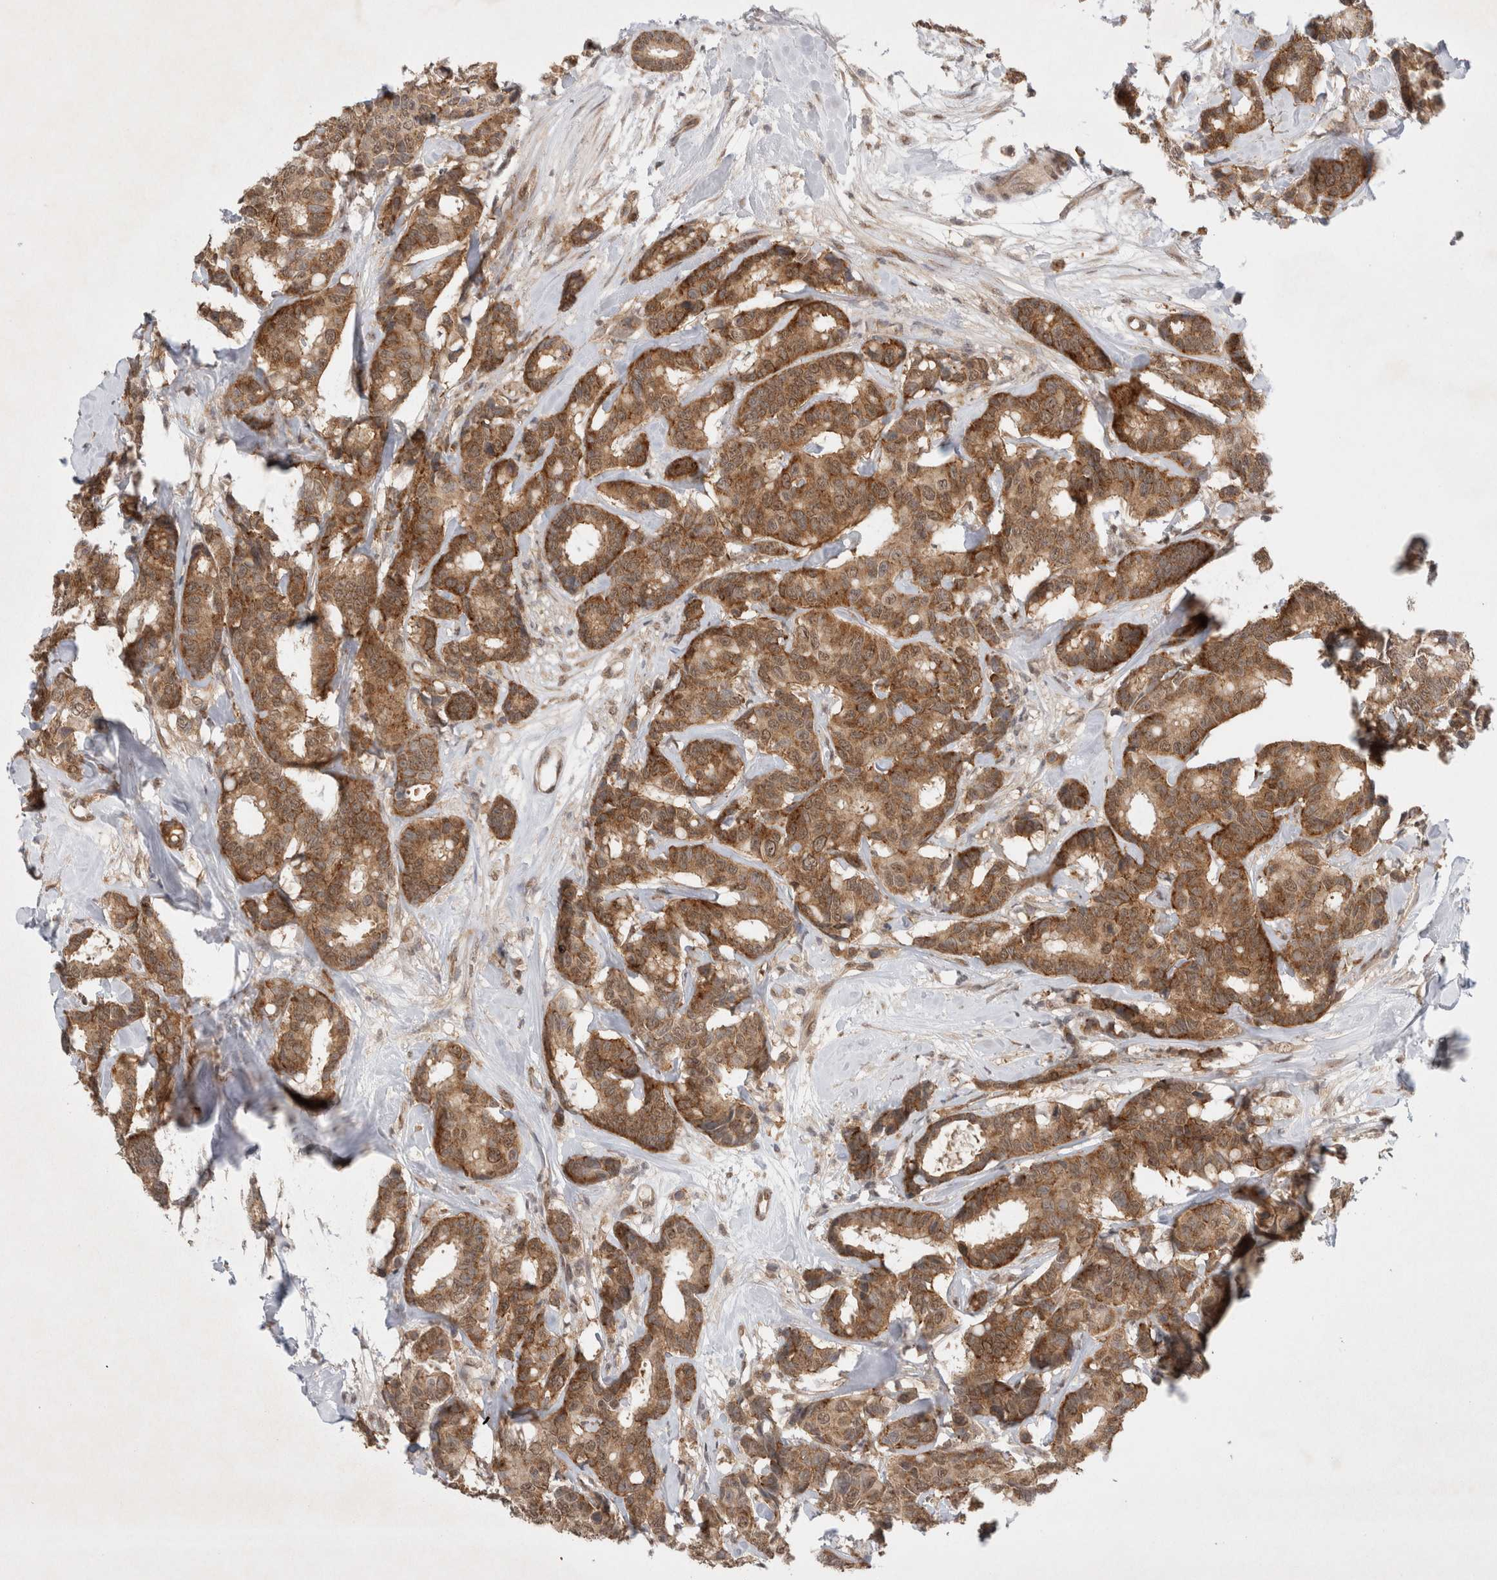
{"staining": {"intensity": "moderate", "quantity": ">75%", "location": "cytoplasmic/membranous"}, "tissue": "breast cancer", "cell_type": "Tumor cells", "image_type": "cancer", "snomed": [{"axis": "morphology", "description": "Duct carcinoma"}, {"axis": "topography", "description": "Breast"}], "caption": "Immunohistochemical staining of breast invasive ductal carcinoma shows medium levels of moderate cytoplasmic/membranous staining in approximately >75% of tumor cells. Using DAB (3,3'-diaminobenzidine) (brown) and hematoxylin (blue) stains, captured at high magnification using brightfield microscopy.", "gene": "WIPF2", "patient": {"sex": "female", "age": 87}}